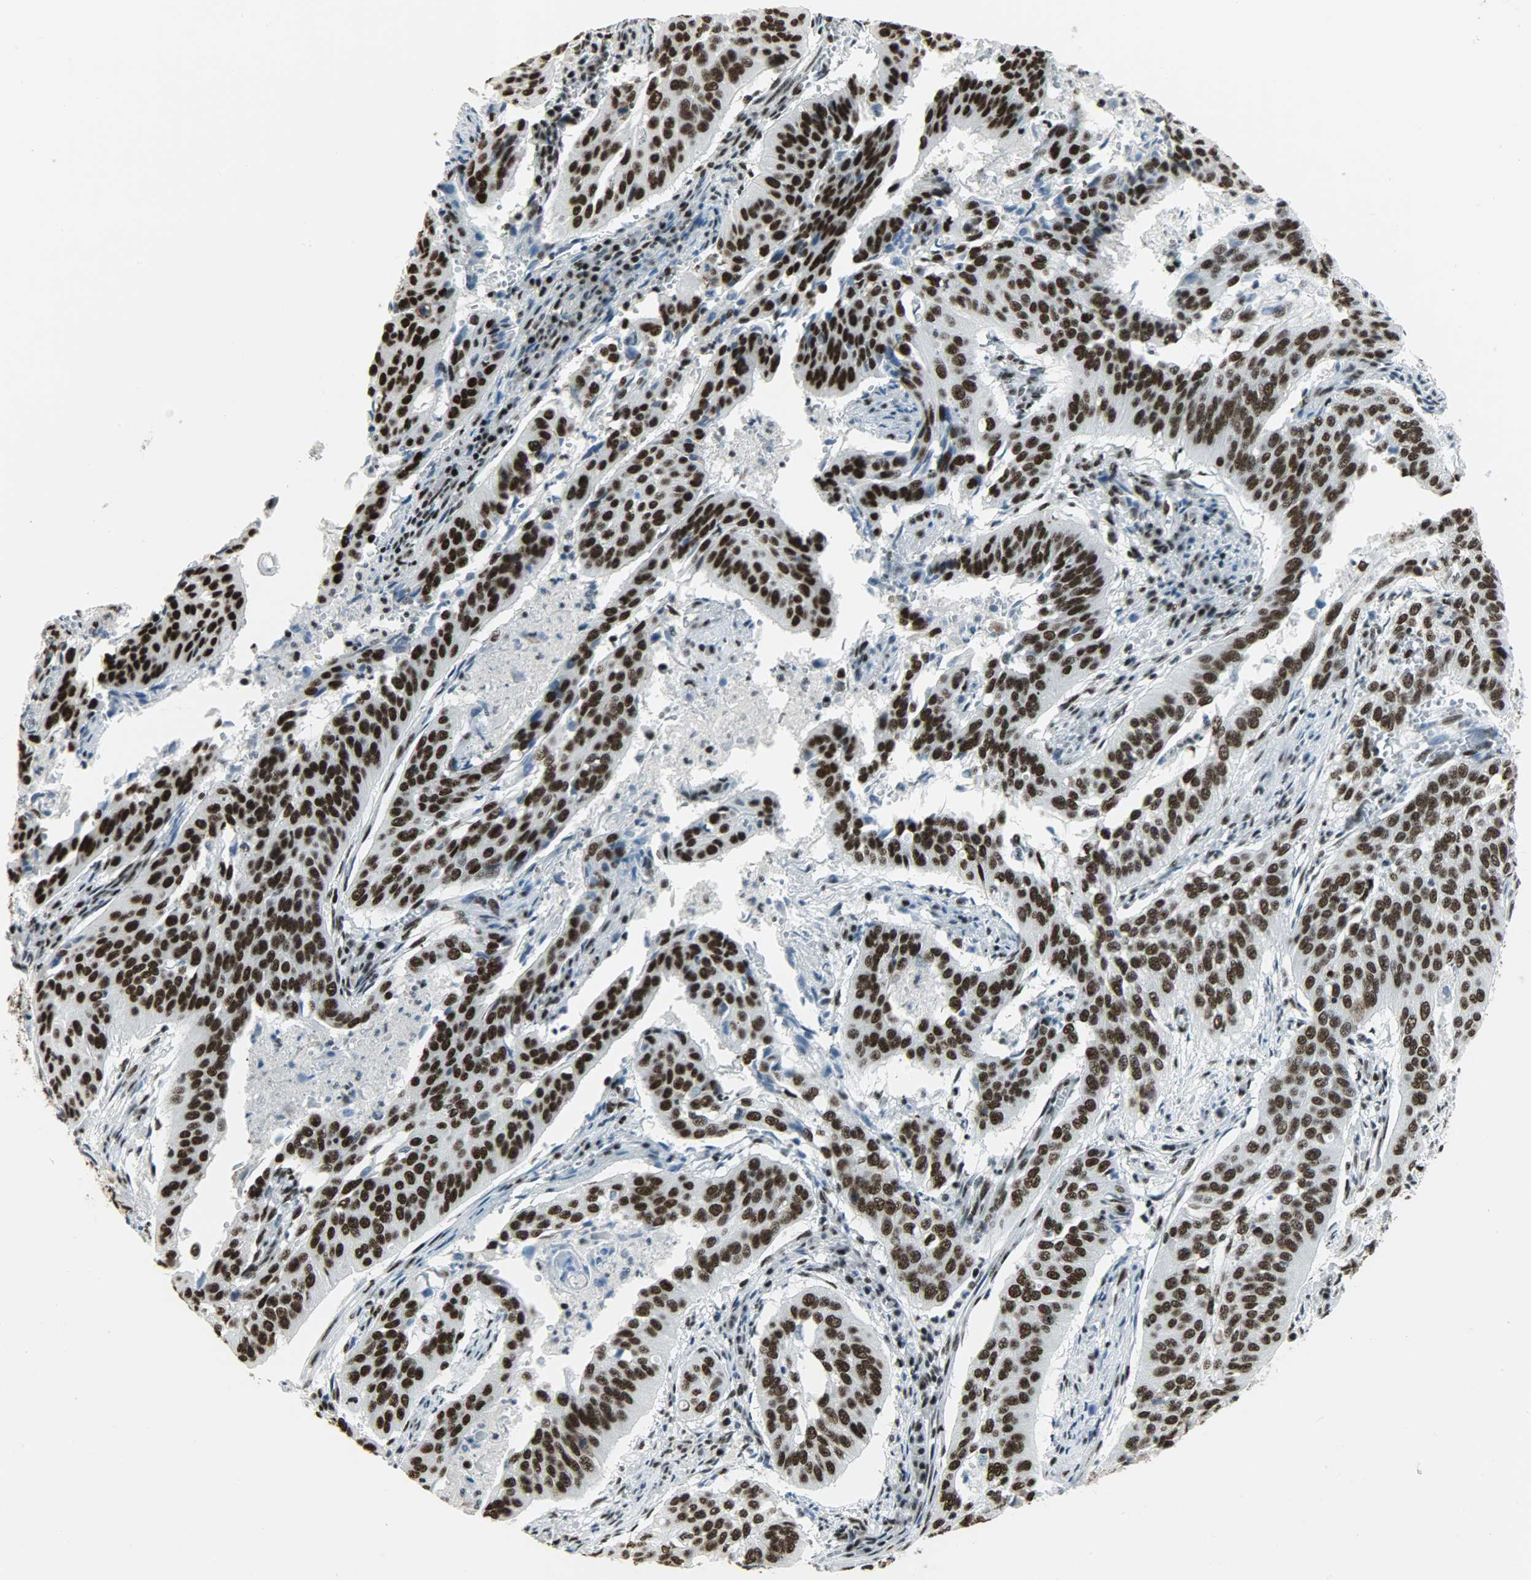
{"staining": {"intensity": "strong", "quantity": ">75%", "location": "nuclear"}, "tissue": "cervical cancer", "cell_type": "Tumor cells", "image_type": "cancer", "snomed": [{"axis": "morphology", "description": "Squamous cell carcinoma, NOS"}, {"axis": "topography", "description": "Cervix"}], "caption": "Immunohistochemical staining of cervical cancer (squamous cell carcinoma) reveals high levels of strong nuclear protein staining in about >75% of tumor cells.", "gene": "SNRPA", "patient": {"sex": "female", "age": 39}}